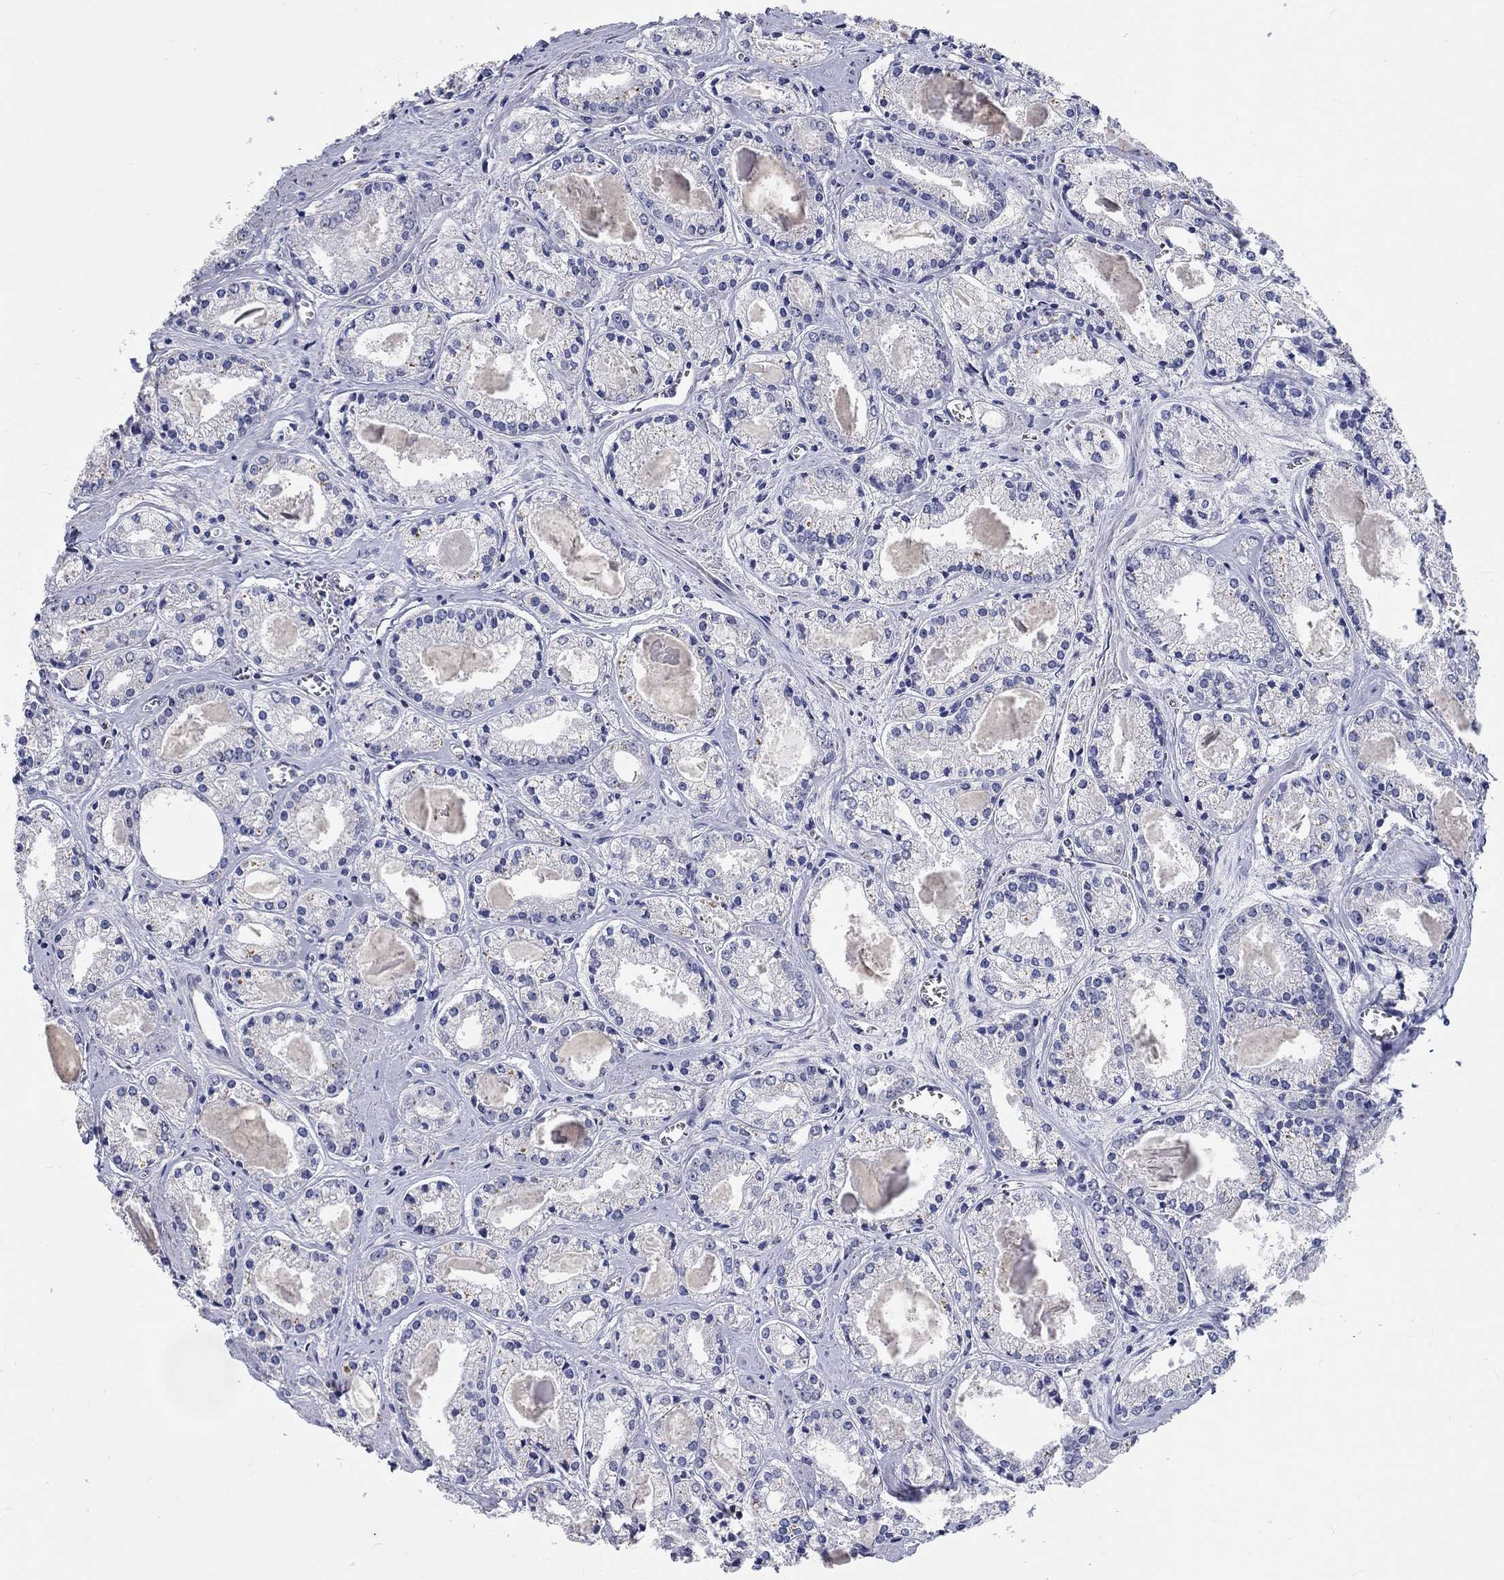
{"staining": {"intensity": "negative", "quantity": "none", "location": "none"}, "tissue": "prostate cancer", "cell_type": "Tumor cells", "image_type": "cancer", "snomed": [{"axis": "morphology", "description": "Adenocarcinoma, NOS"}, {"axis": "topography", "description": "Prostate"}], "caption": "Immunohistochemical staining of prostate adenocarcinoma demonstrates no significant expression in tumor cells.", "gene": "GRIN1", "patient": {"sex": "male", "age": 72}}